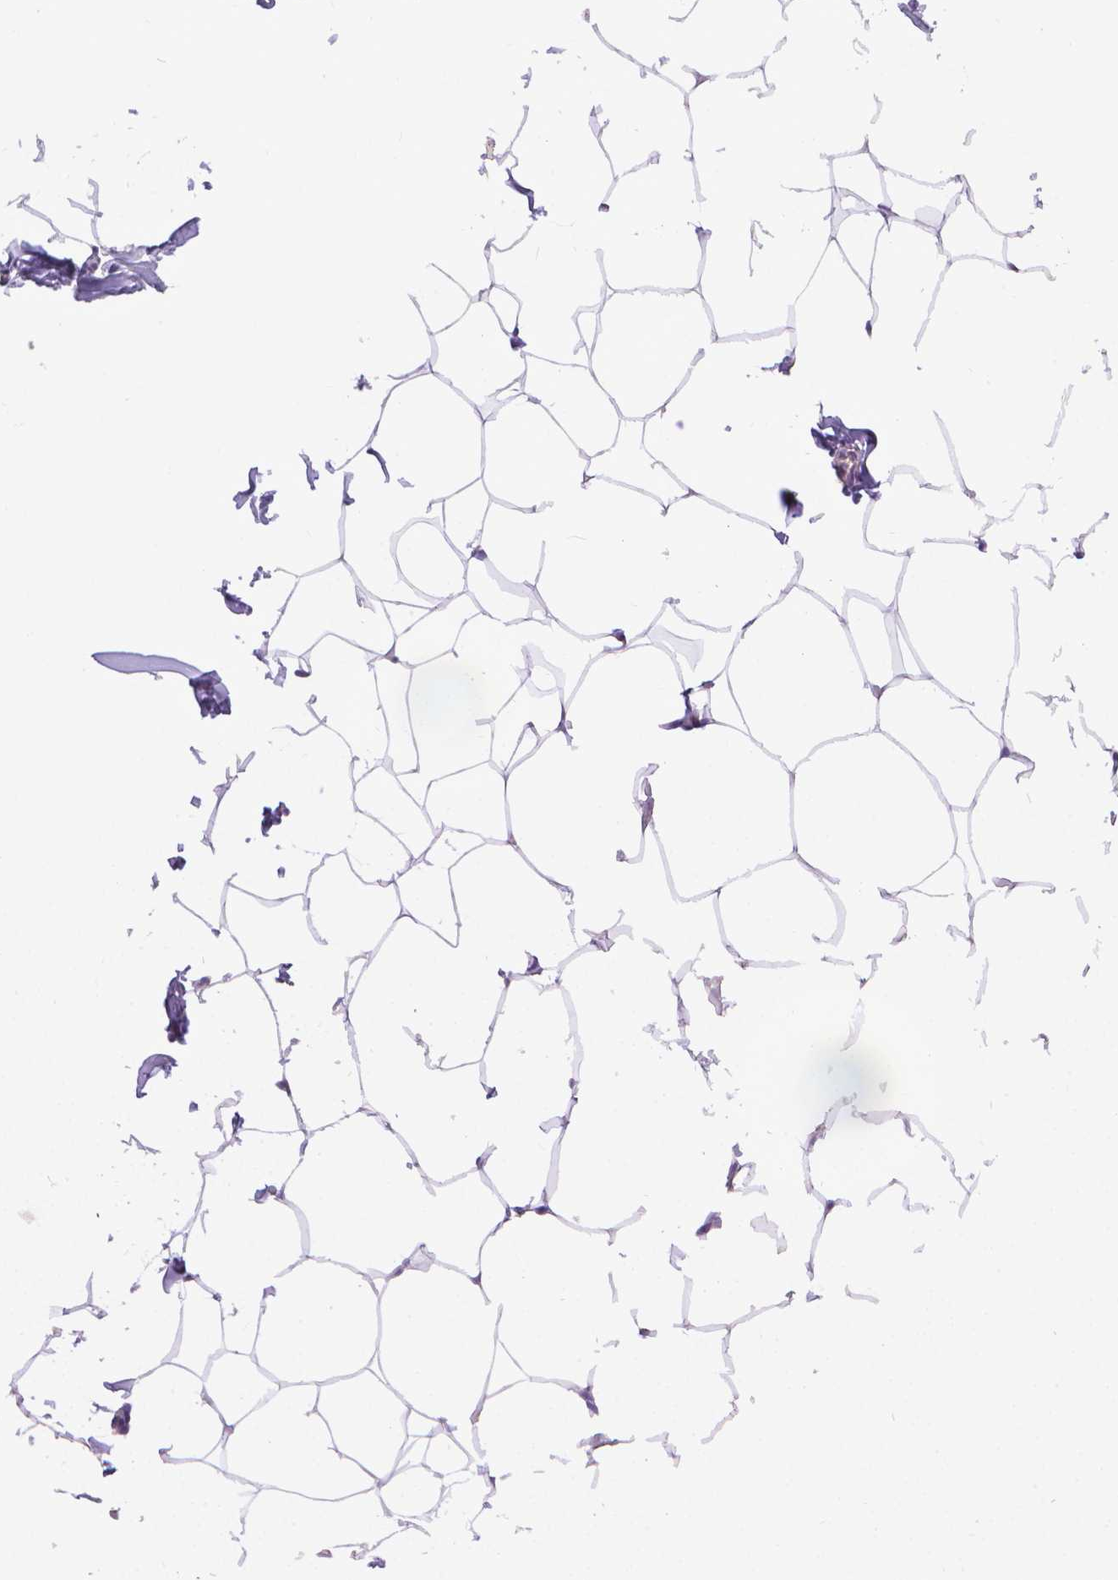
{"staining": {"intensity": "negative", "quantity": "none", "location": "none"}, "tissue": "breast", "cell_type": "Adipocytes", "image_type": "normal", "snomed": [{"axis": "morphology", "description": "Normal tissue, NOS"}, {"axis": "topography", "description": "Breast"}], "caption": "A photomicrograph of breast stained for a protein displays no brown staining in adipocytes. (Immunohistochemistry (ihc), brightfield microscopy, high magnification).", "gene": "KMO", "patient": {"sex": "female", "age": 32}}